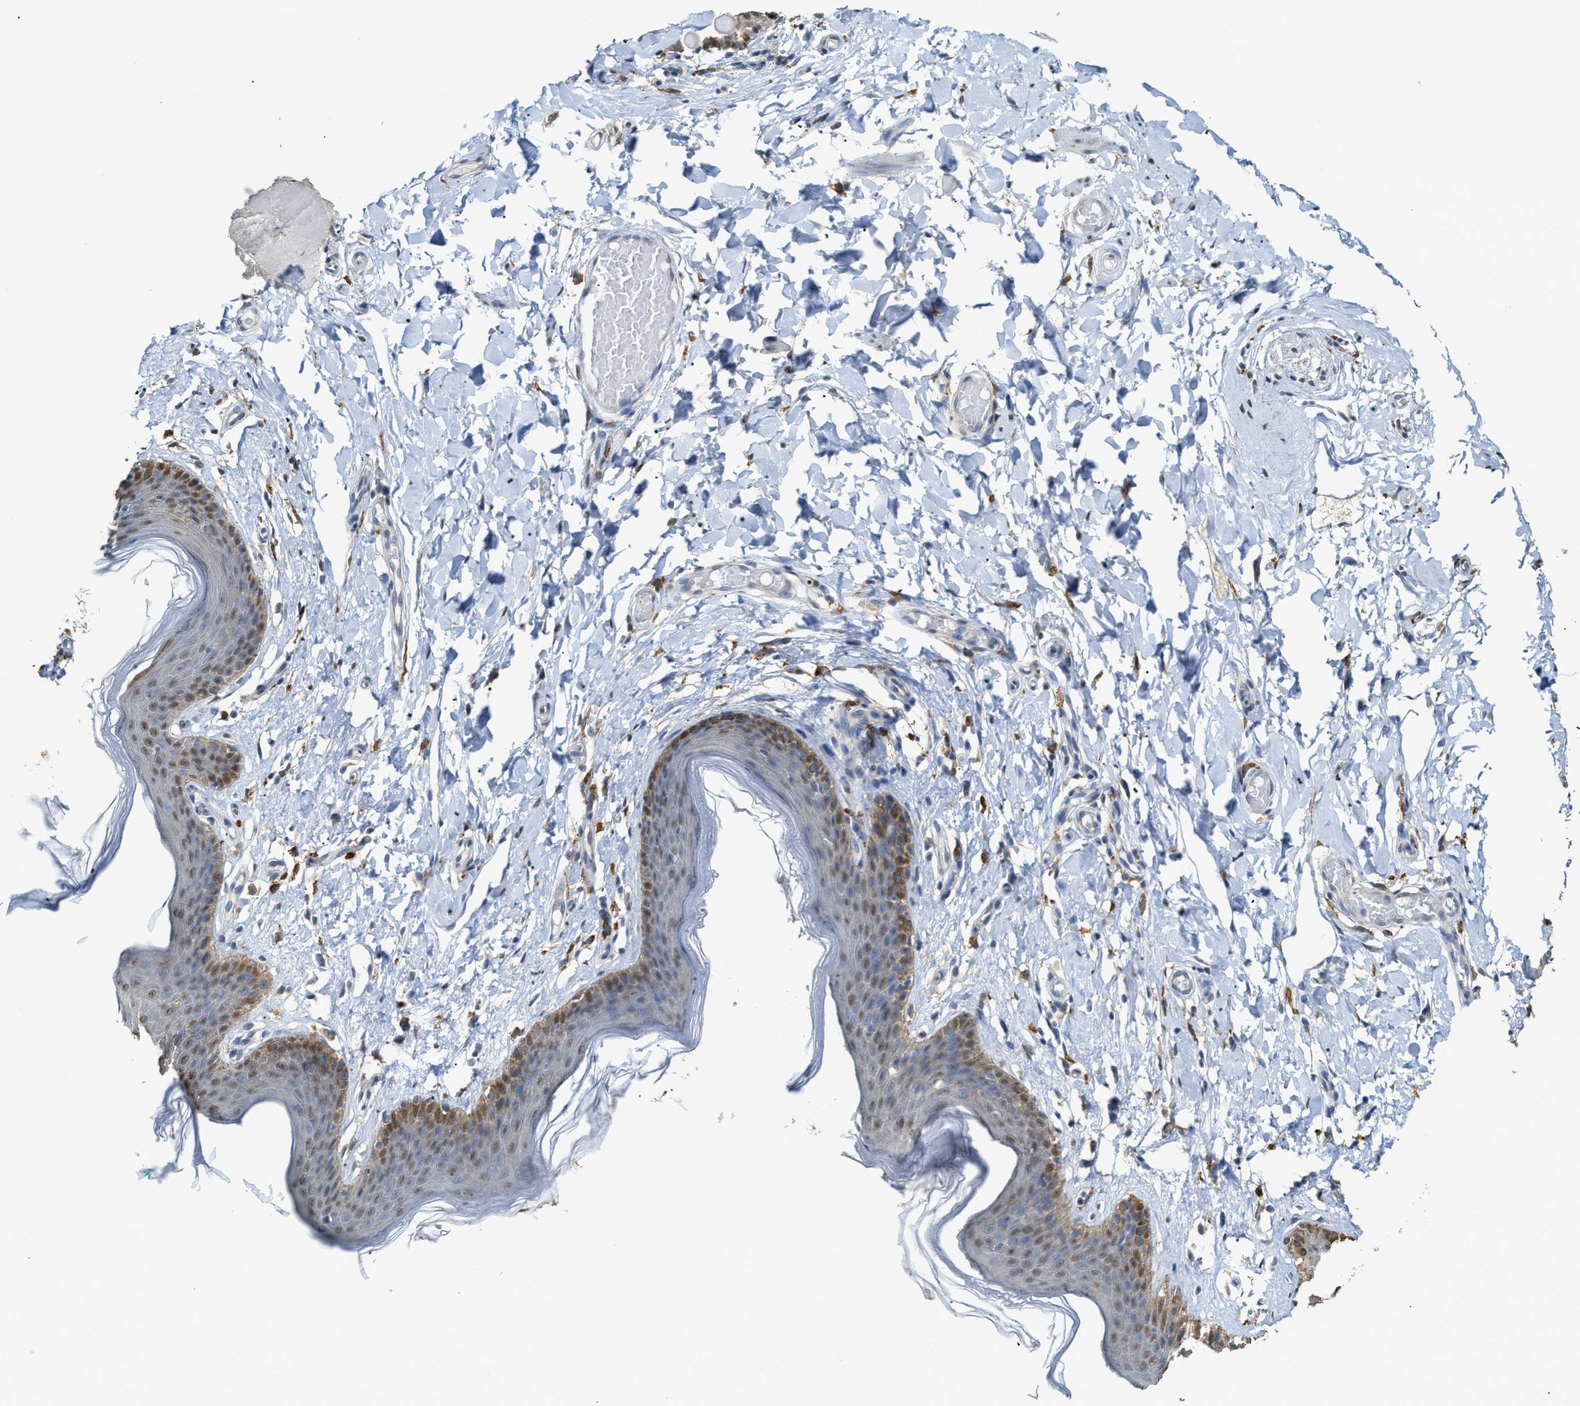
{"staining": {"intensity": "moderate", "quantity": ">75%", "location": "cytoplasmic/membranous"}, "tissue": "skin", "cell_type": "Epidermal cells", "image_type": "normal", "snomed": [{"axis": "morphology", "description": "Normal tissue, NOS"}, {"axis": "topography", "description": "Vulva"}], "caption": "Immunohistochemistry (IHC) image of unremarkable skin: skin stained using IHC demonstrates medium levels of moderate protein expression localized specifically in the cytoplasmic/membranous of epidermal cells, appearing as a cytoplasmic/membranous brown color.", "gene": "GCN1", "patient": {"sex": "female", "age": 66}}